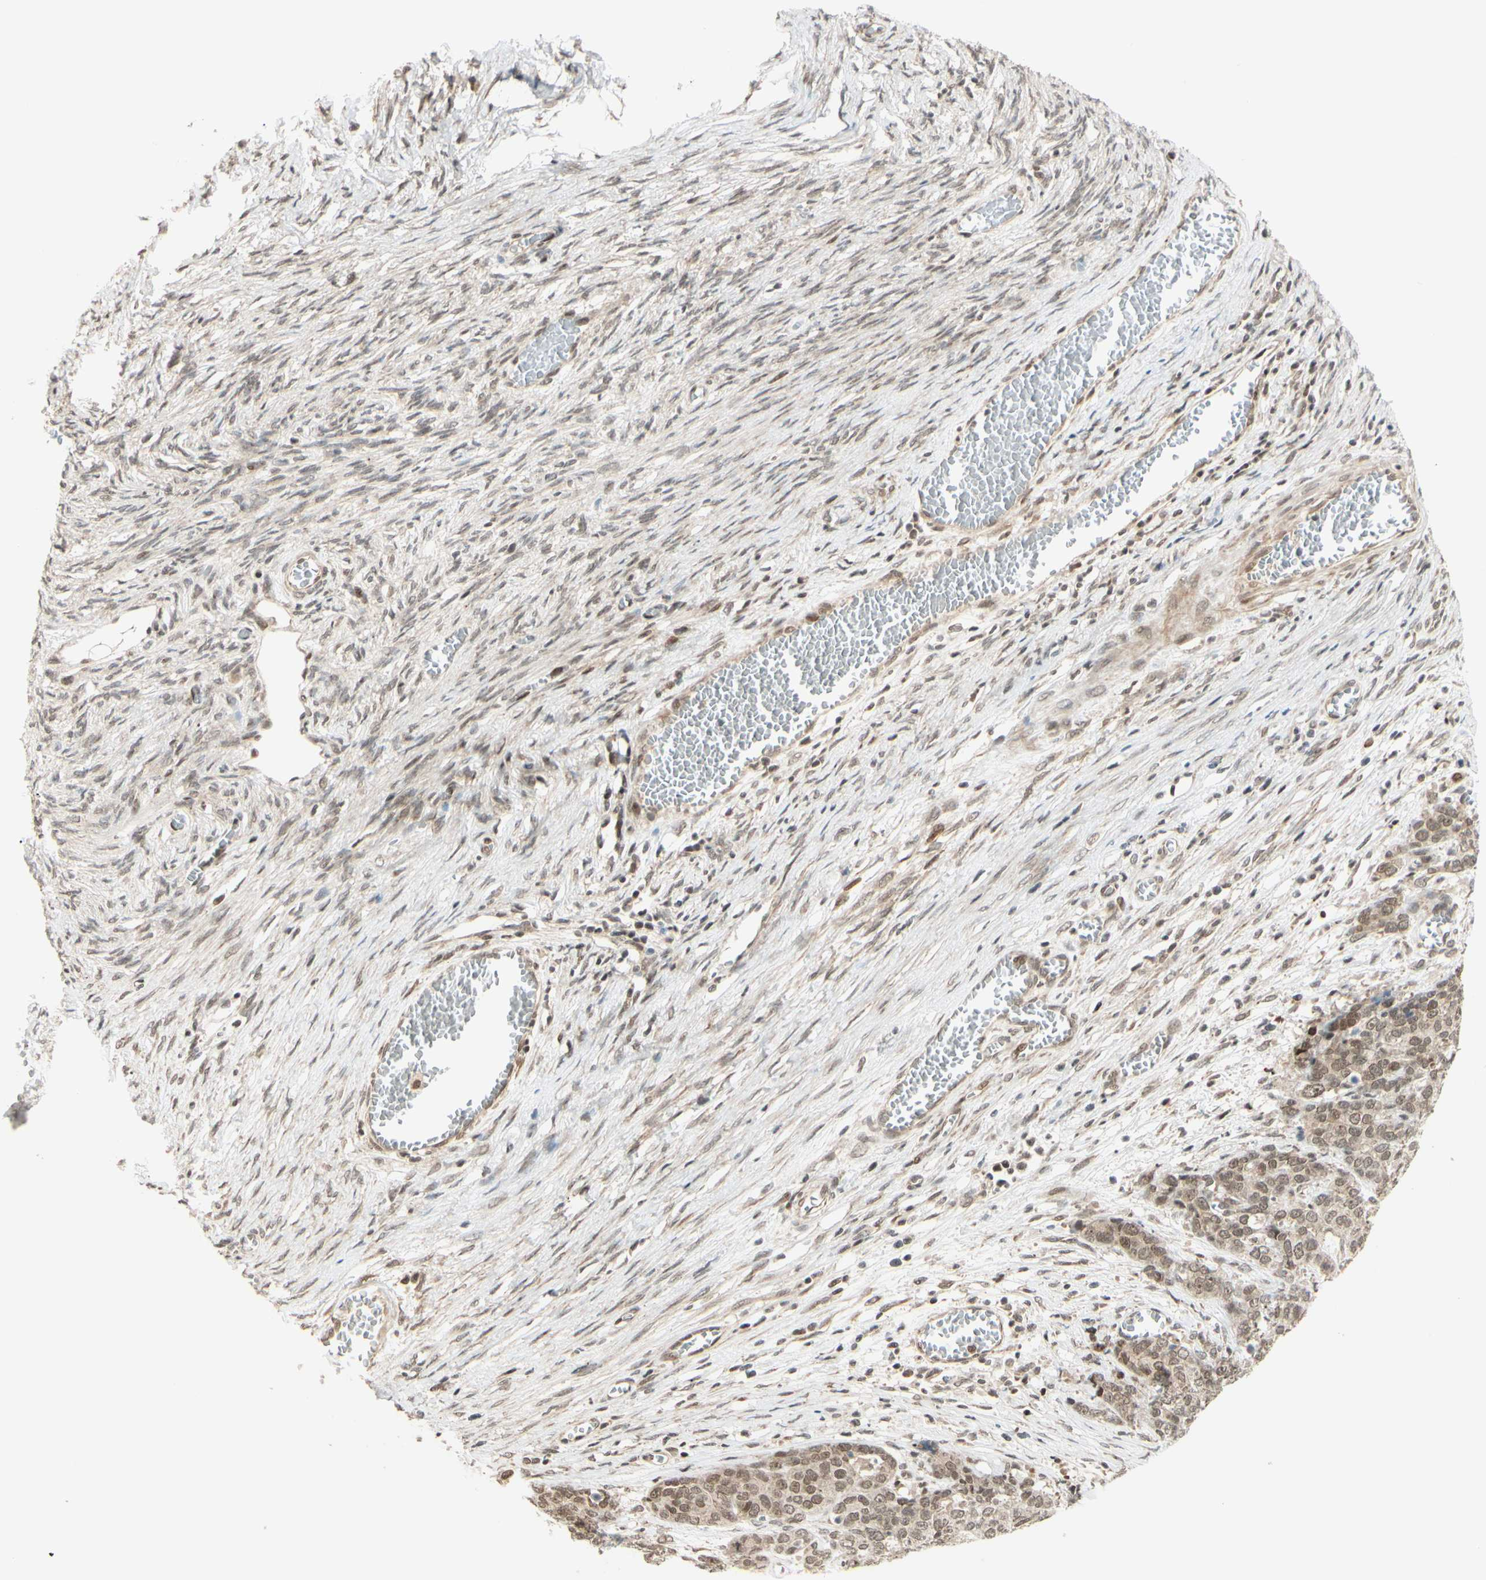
{"staining": {"intensity": "moderate", "quantity": ">75%", "location": "cytoplasmic/membranous,nuclear"}, "tissue": "ovarian cancer", "cell_type": "Tumor cells", "image_type": "cancer", "snomed": [{"axis": "morphology", "description": "Cystadenocarcinoma, serous, NOS"}, {"axis": "topography", "description": "Ovary"}], "caption": "This is a micrograph of immunohistochemistry (IHC) staining of ovarian cancer, which shows moderate staining in the cytoplasmic/membranous and nuclear of tumor cells.", "gene": "BRMS1", "patient": {"sex": "female", "age": 44}}